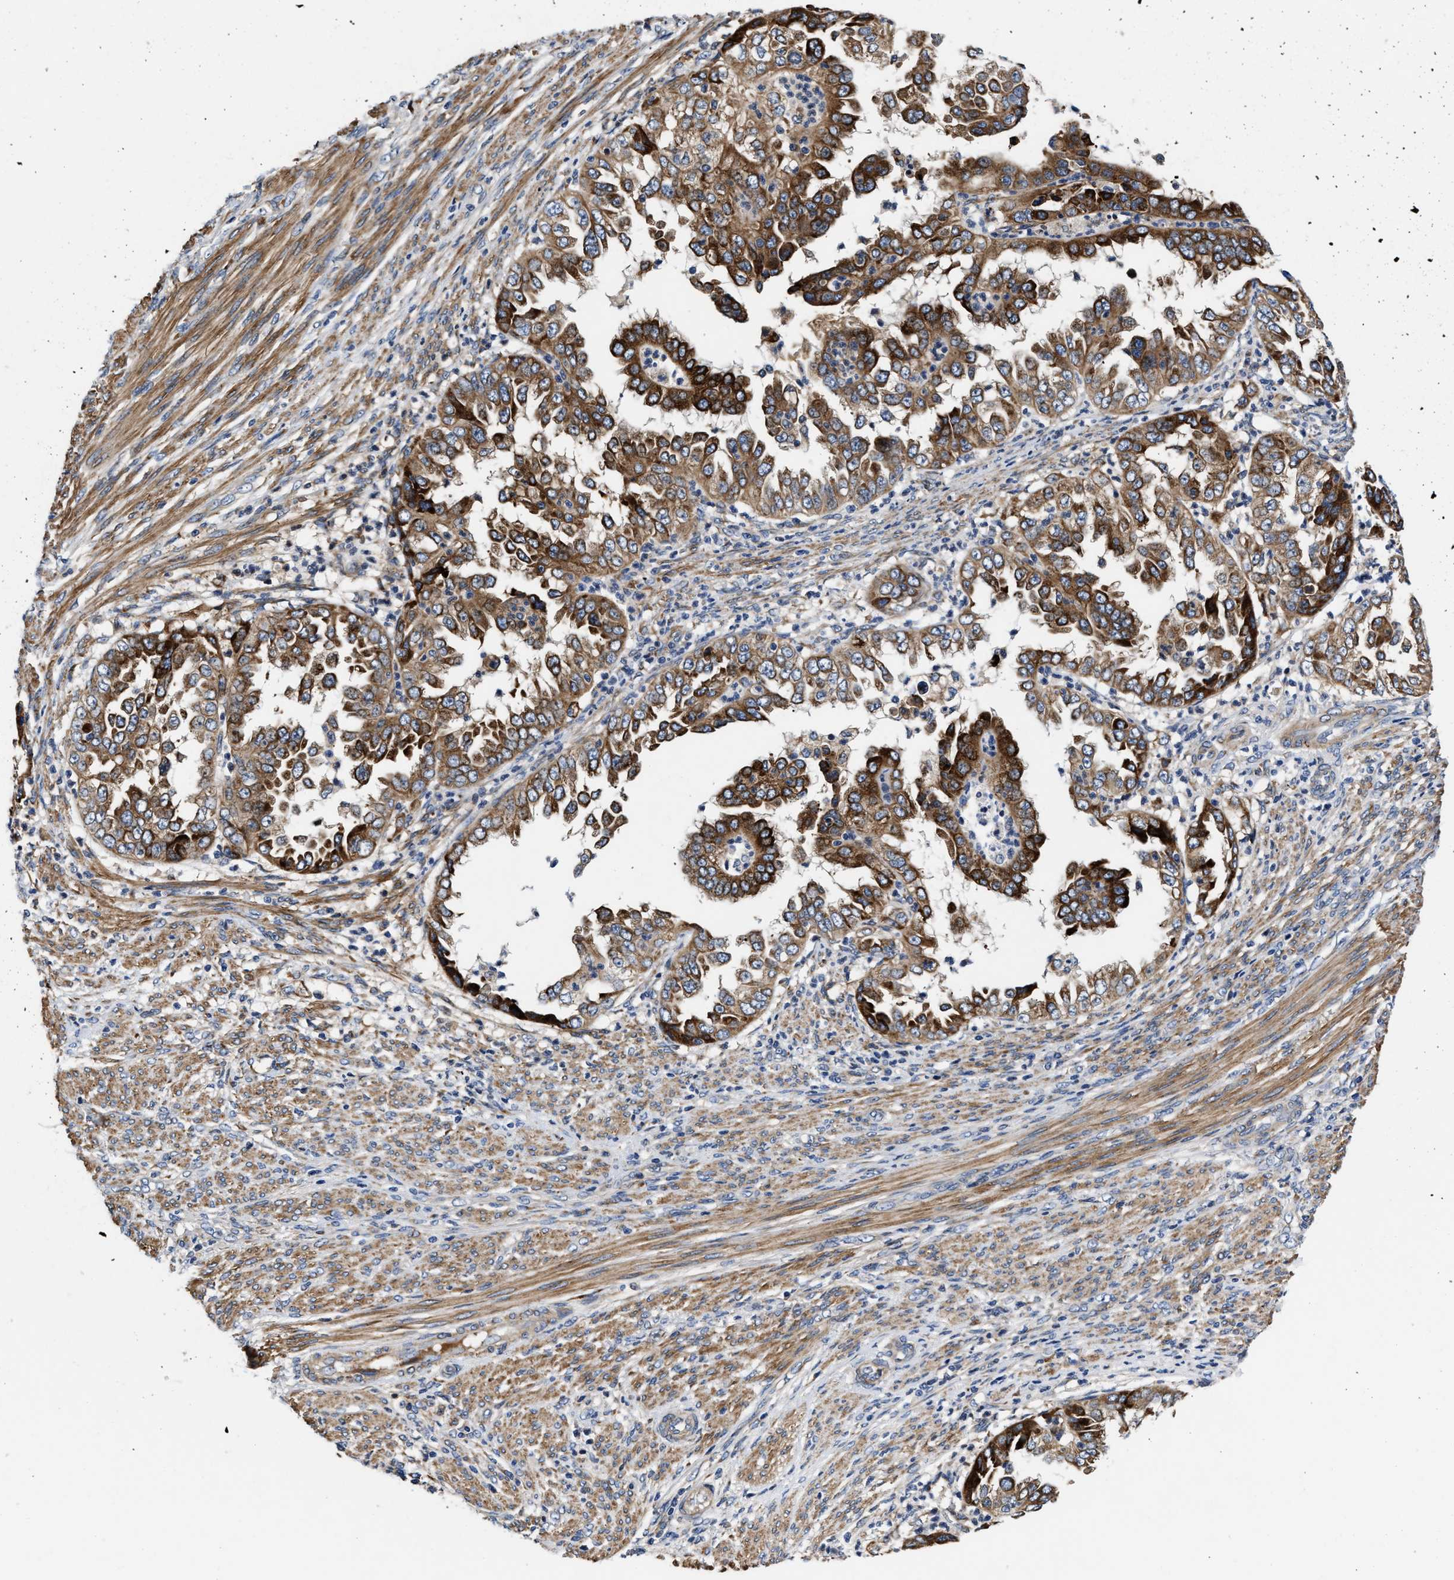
{"staining": {"intensity": "strong", "quantity": ">75%", "location": "cytoplasmic/membranous"}, "tissue": "endometrial cancer", "cell_type": "Tumor cells", "image_type": "cancer", "snomed": [{"axis": "morphology", "description": "Adenocarcinoma, NOS"}, {"axis": "topography", "description": "Endometrium"}], "caption": "Immunohistochemistry of endometrial cancer (adenocarcinoma) demonstrates high levels of strong cytoplasmic/membranous positivity in approximately >75% of tumor cells. (DAB (3,3'-diaminobenzidine) IHC, brown staining for protein, blue staining for nuclei).", "gene": "SLC12A2", "patient": {"sex": "female", "age": 85}}